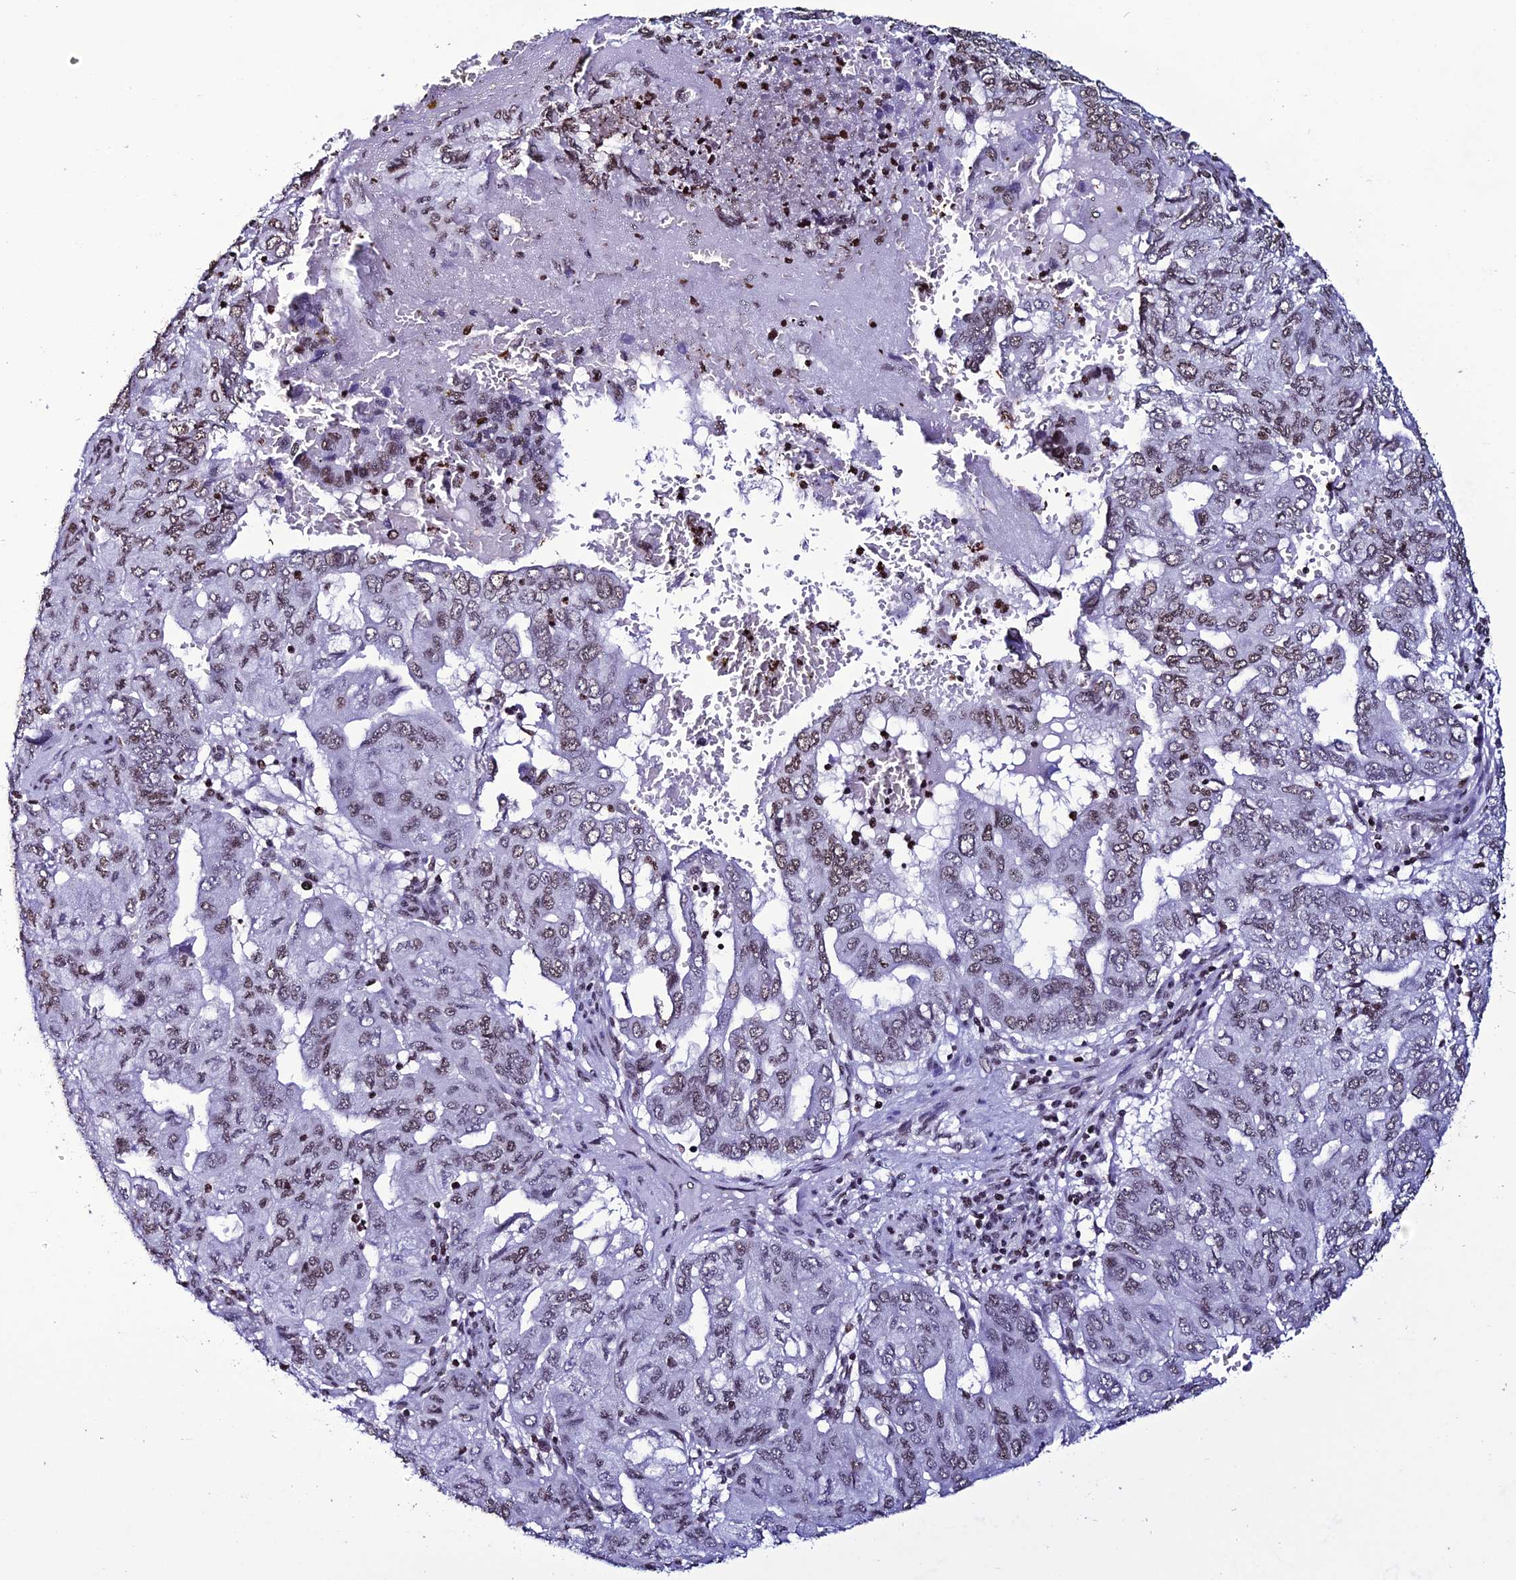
{"staining": {"intensity": "weak", "quantity": ">75%", "location": "nuclear"}, "tissue": "pancreatic cancer", "cell_type": "Tumor cells", "image_type": "cancer", "snomed": [{"axis": "morphology", "description": "Adenocarcinoma, NOS"}, {"axis": "topography", "description": "Pancreas"}], "caption": "A high-resolution image shows immunohistochemistry (IHC) staining of pancreatic adenocarcinoma, which displays weak nuclear staining in approximately >75% of tumor cells.", "gene": "MACROH2A2", "patient": {"sex": "male", "age": 51}}